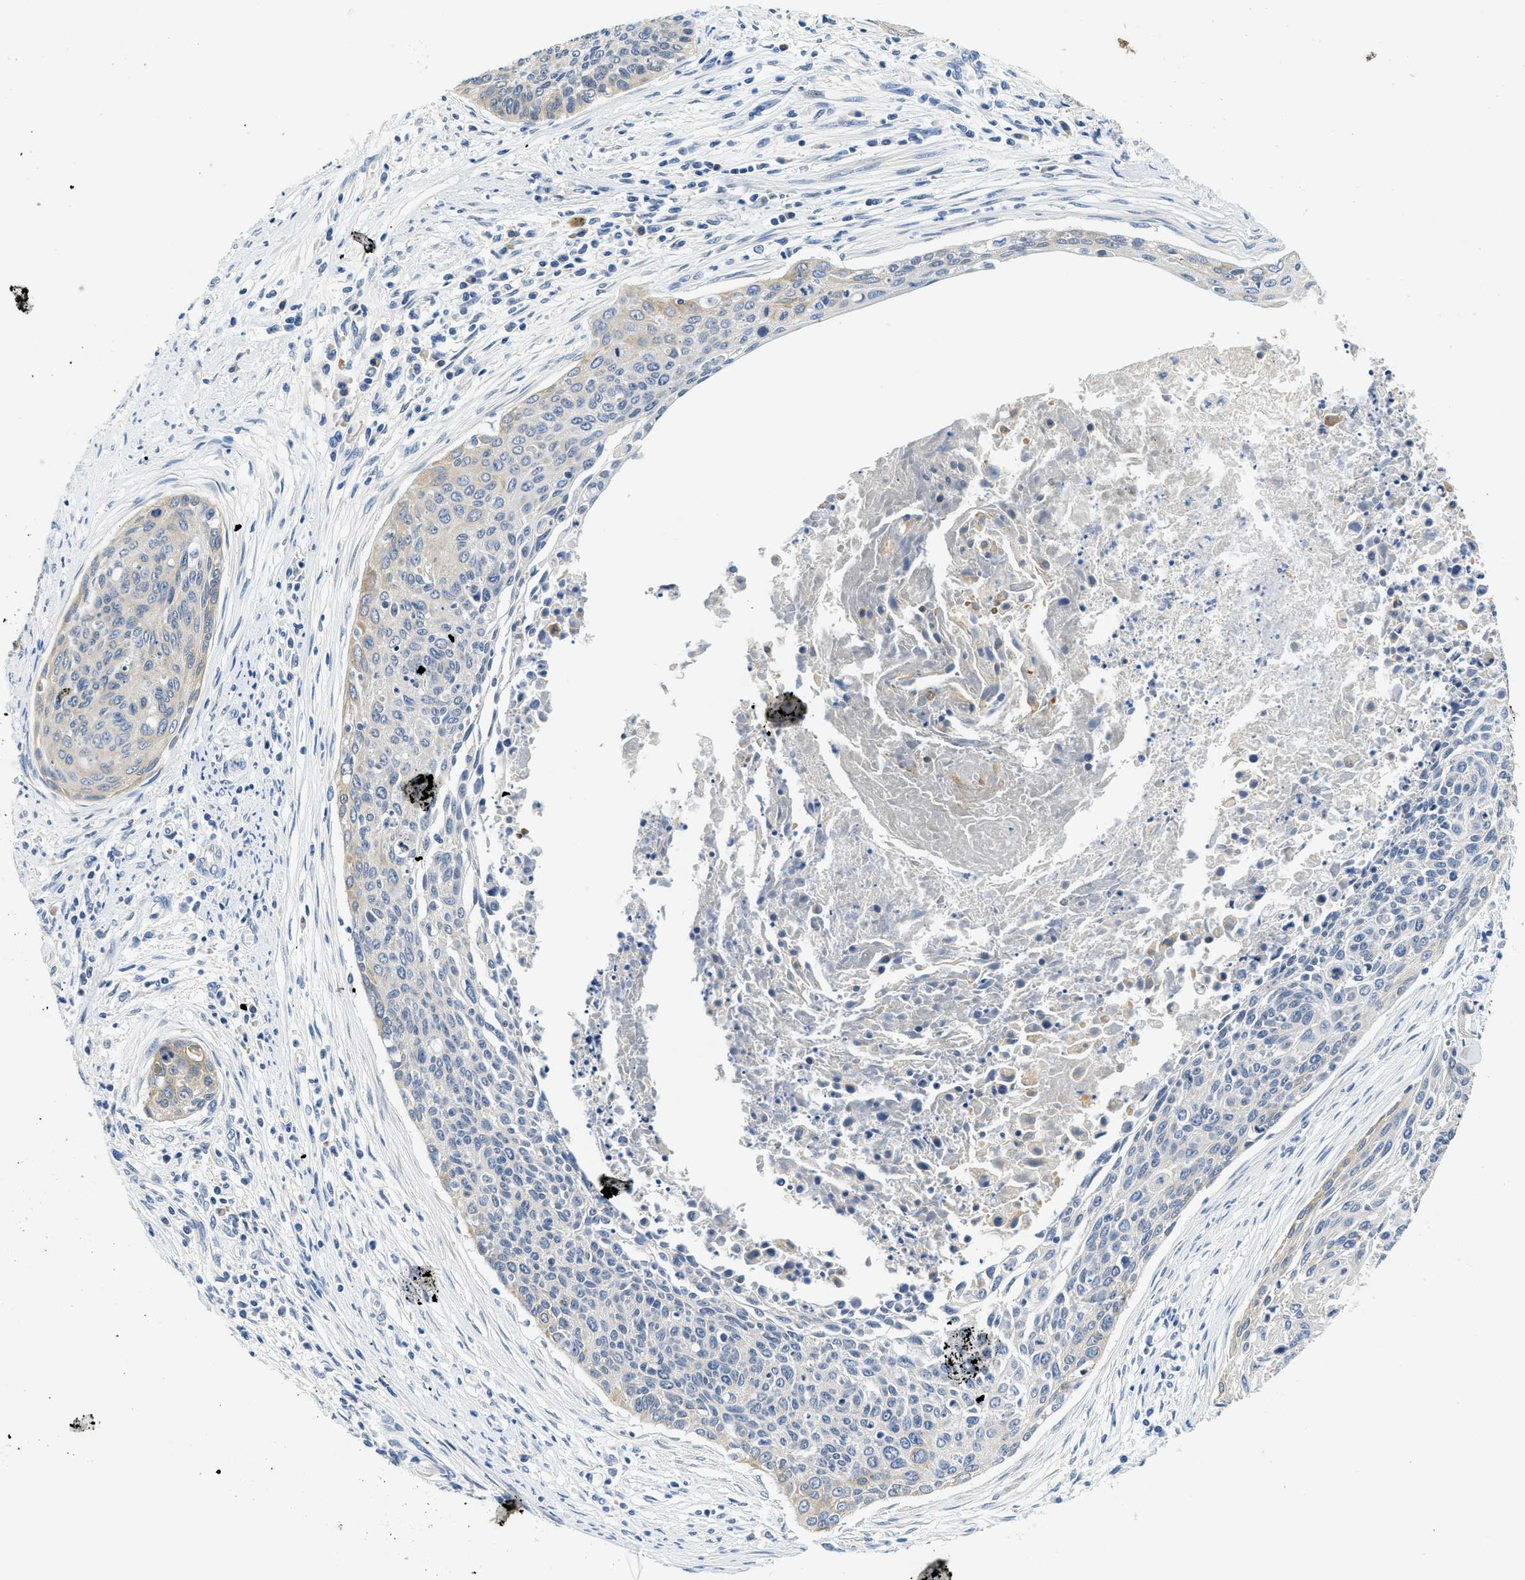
{"staining": {"intensity": "weak", "quantity": "<25%", "location": "cytoplasmic/membranous"}, "tissue": "cervical cancer", "cell_type": "Tumor cells", "image_type": "cancer", "snomed": [{"axis": "morphology", "description": "Squamous cell carcinoma, NOS"}, {"axis": "topography", "description": "Cervix"}], "caption": "Micrograph shows no protein staining in tumor cells of cervical cancer (squamous cell carcinoma) tissue.", "gene": "ALDH3A2", "patient": {"sex": "female", "age": 55}}